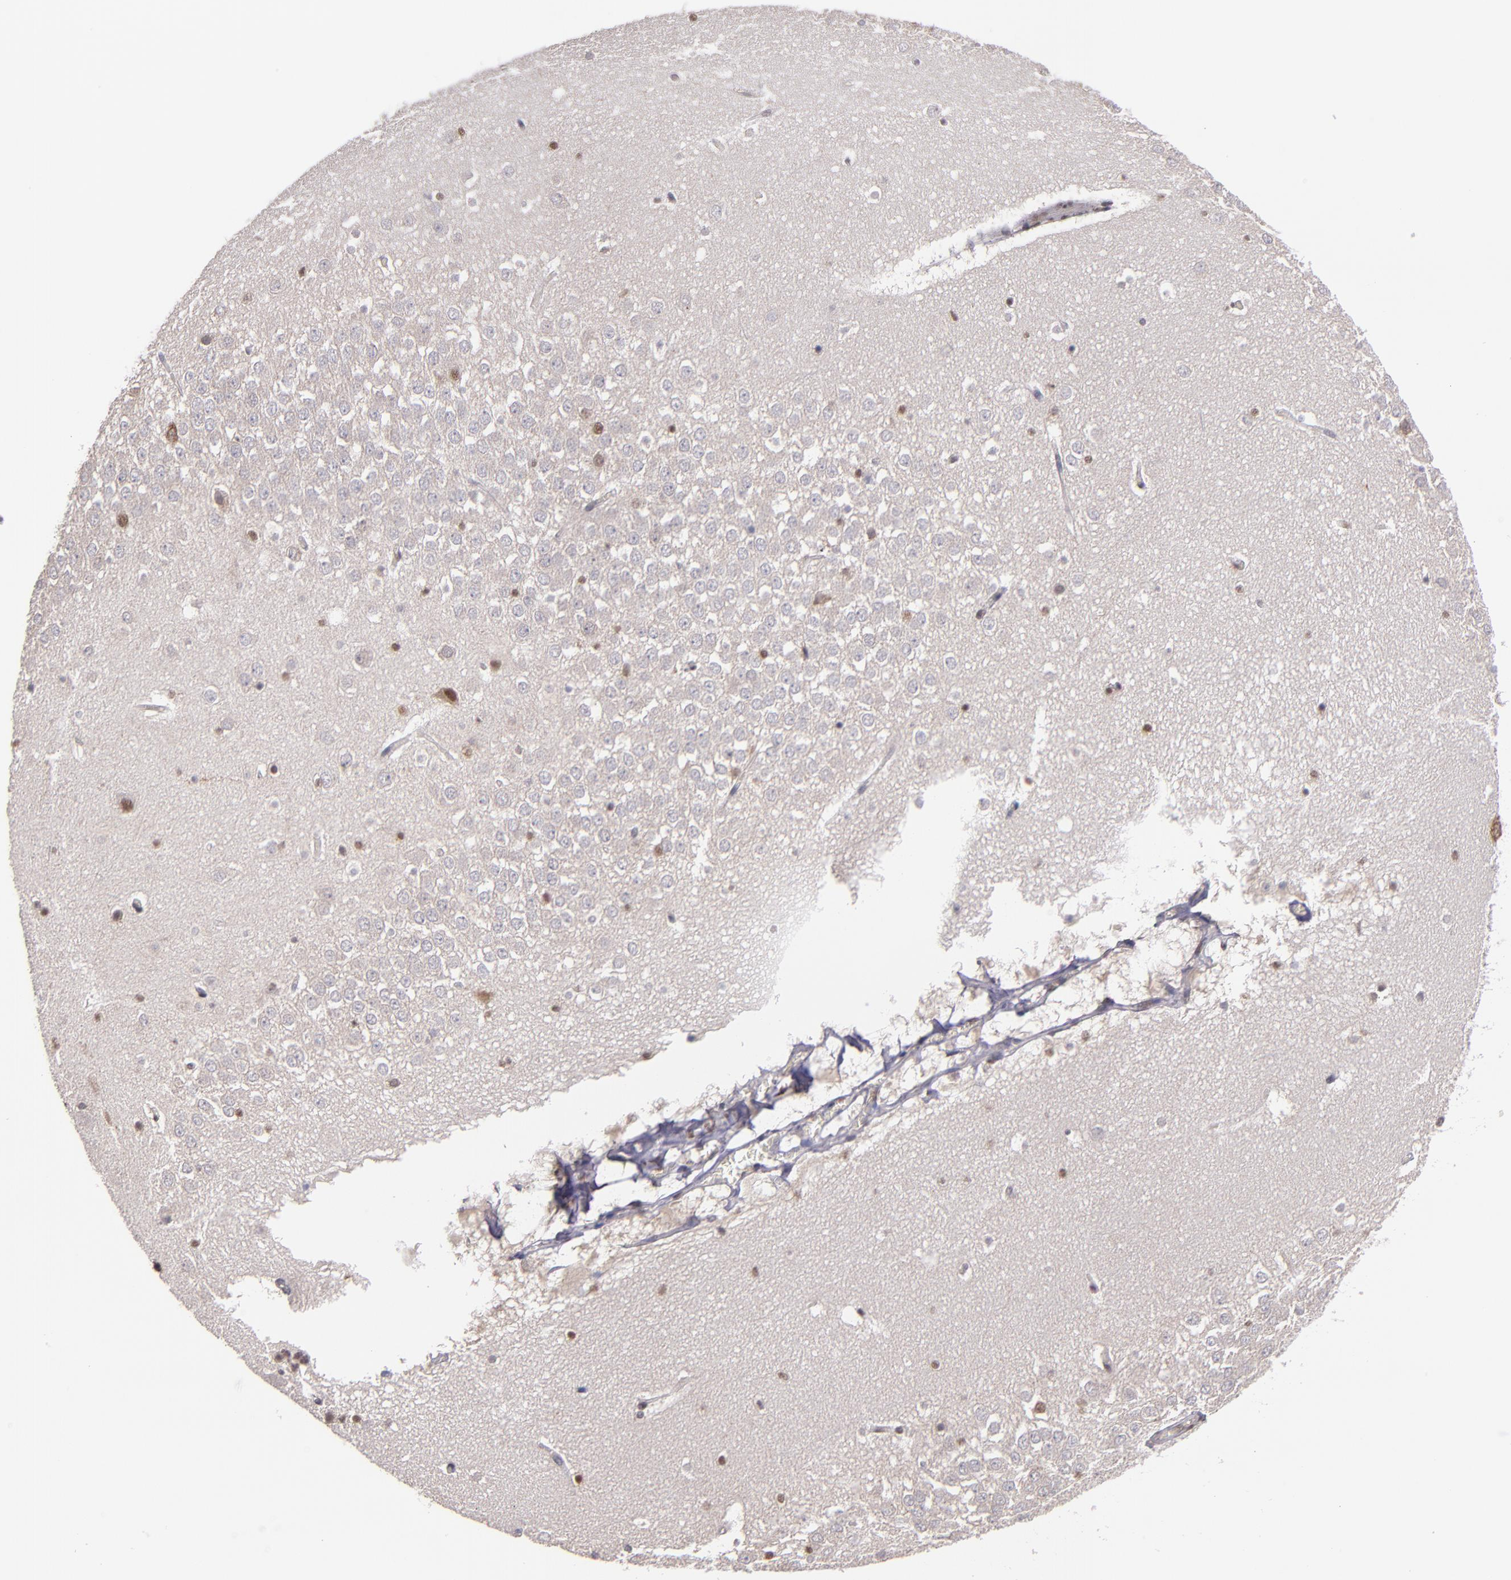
{"staining": {"intensity": "moderate", "quantity": "25%-75%", "location": "nuclear"}, "tissue": "hippocampus", "cell_type": "Glial cells", "image_type": "normal", "snomed": [{"axis": "morphology", "description": "Normal tissue, NOS"}, {"axis": "topography", "description": "Hippocampus"}], "caption": "IHC of normal human hippocampus displays medium levels of moderate nuclear expression in about 25%-75% of glial cells.", "gene": "EP300", "patient": {"sex": "male", "age": 45}}